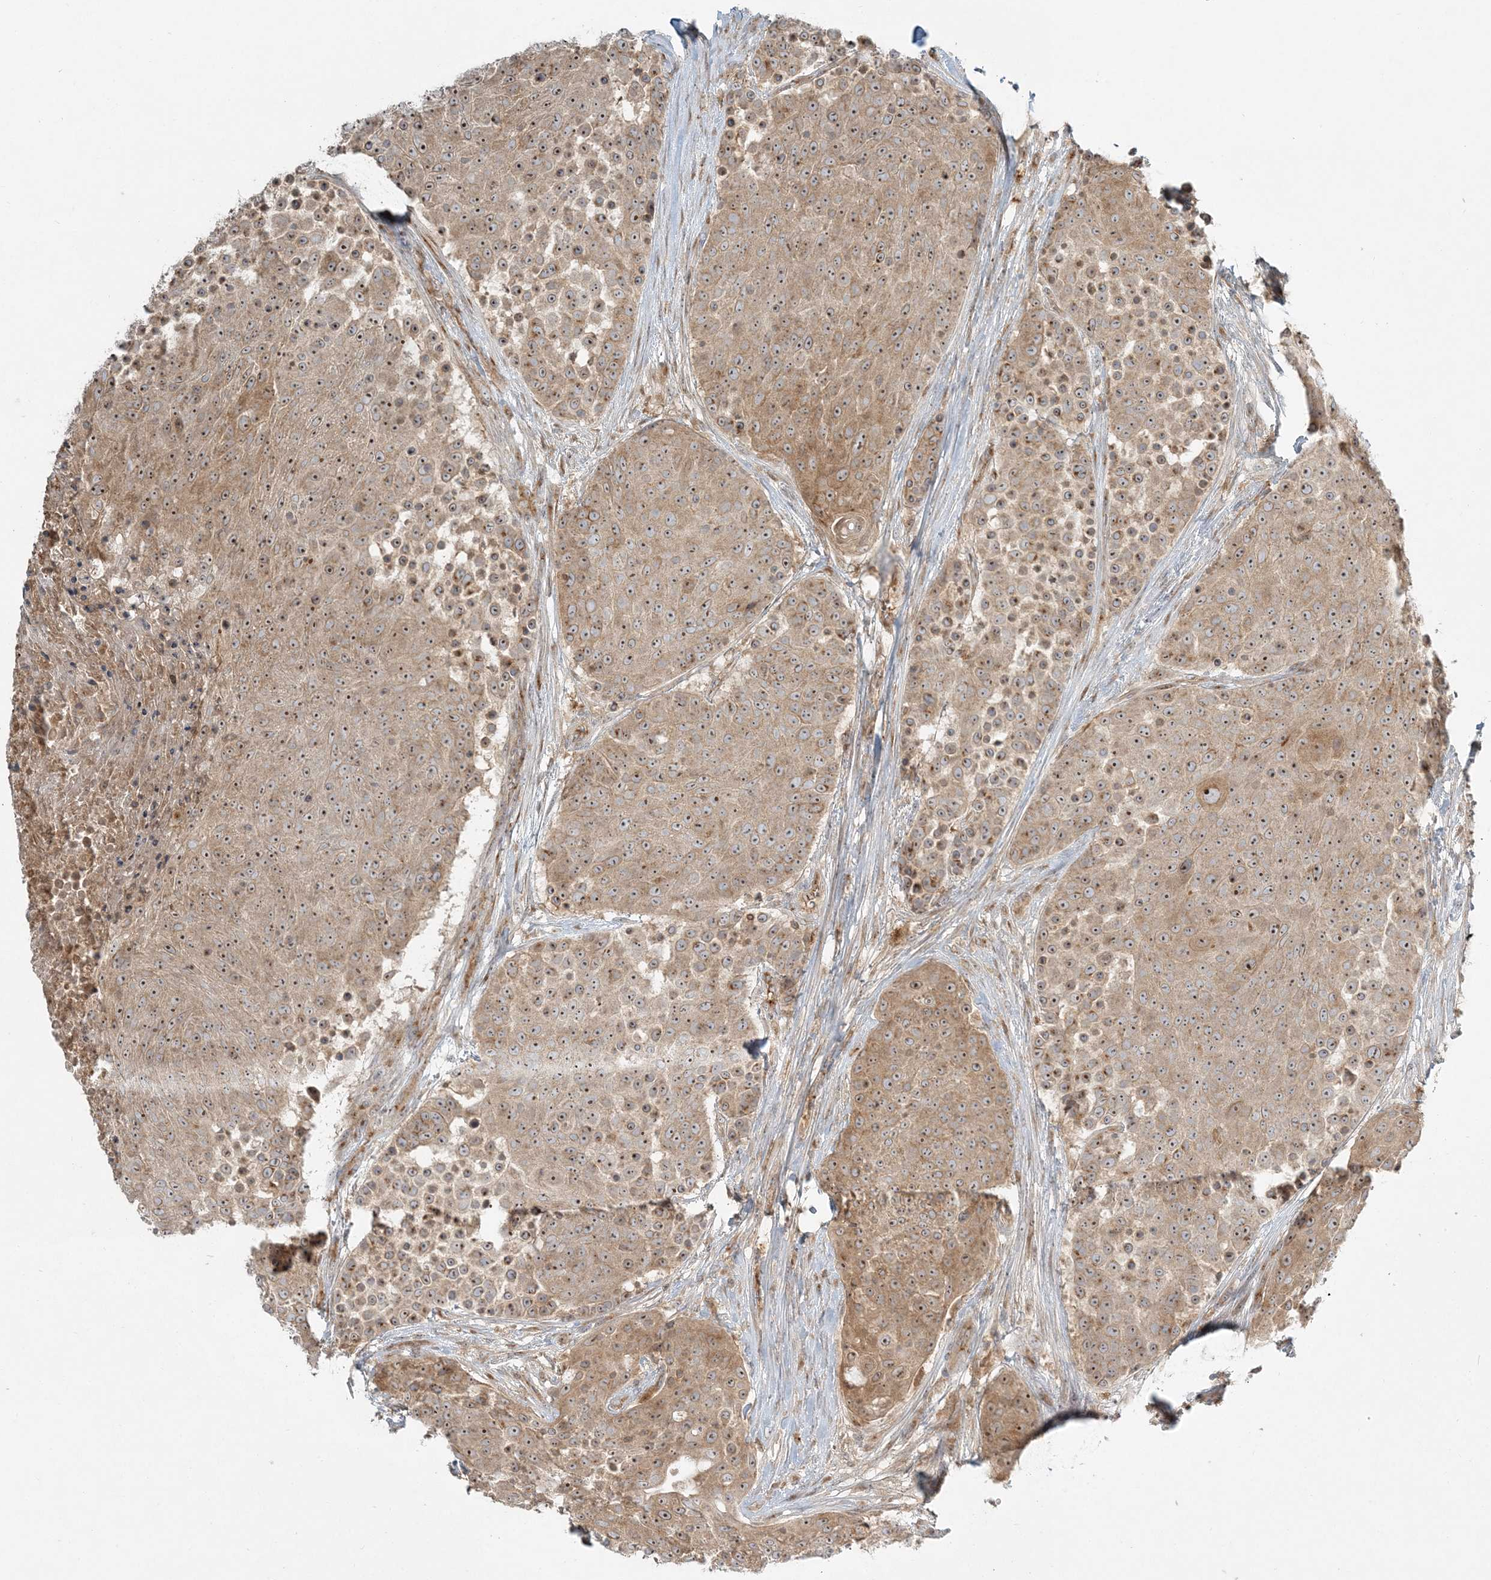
{"staining": {"intensity": "moderate", "quantity": ">75%", "location": "cytoplasmic/membranous,nuclear"}, "tissue": "urothelial cancer", "cell_type": "Tumor cells", "image_type": "cancer", "snomed": [{"axis": "morphology", "description": "Urothelial carcinoma, High grade"}, {"axis": "topography", "description": "Urinary bladder"}], "caption": "IHC micrograph of human urothelial cancer stained for a protein (brown), which reveals medium levels of moderate cytoplasmic/membranous and nuclear expression in approximately >75% of tumor cells.", "gene": "AP1AR", "patient": {"sex": "female", "age": 63}}